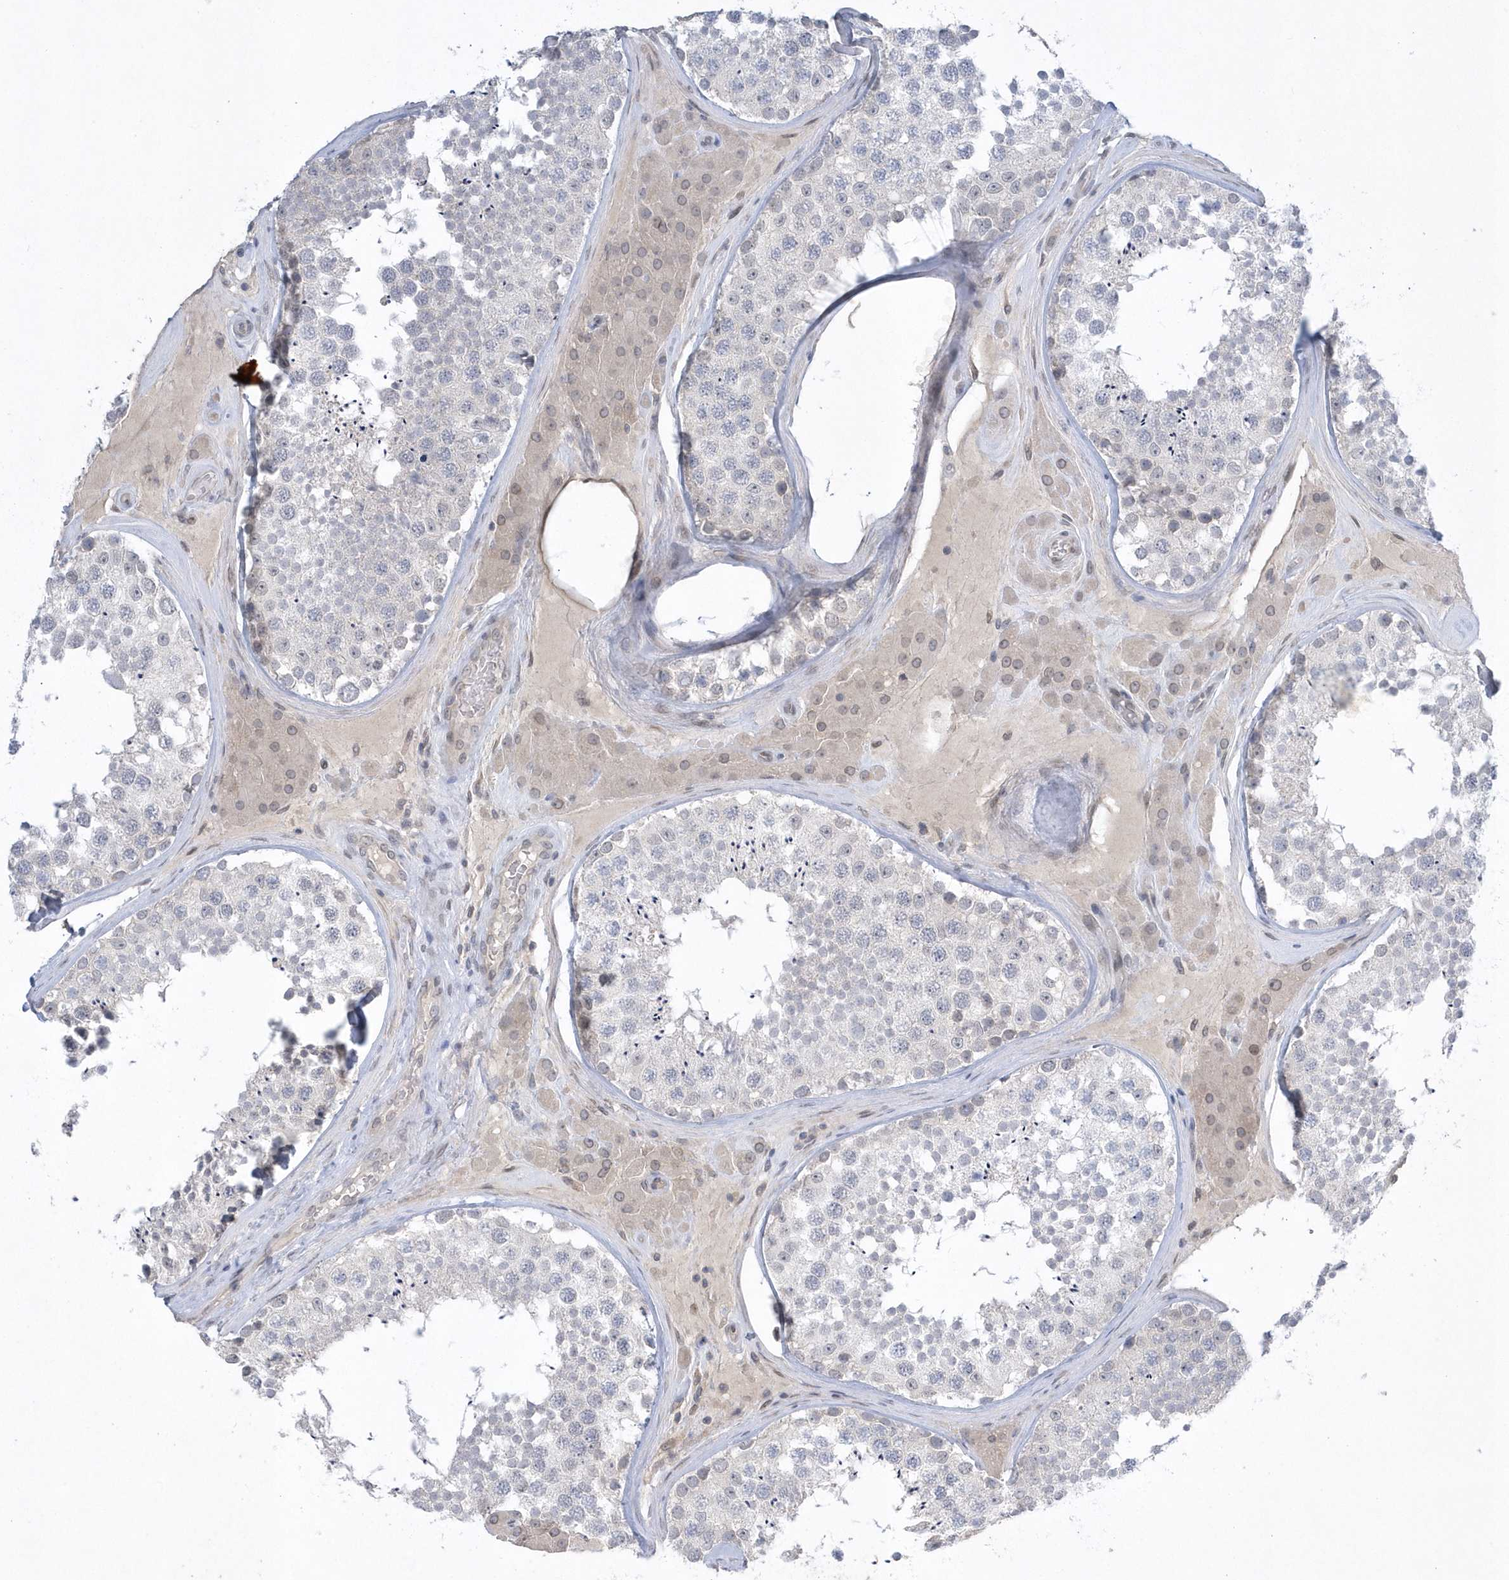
{"staining": {"intensity": "negative", "quantity": "none", "location": "none"}, "tissue": "testis", "cell_type": "Cells in seminiferous ducts", "image_type": "normal", "snomed": [{"axis": "morphology", "description": "Normal tissue, NOS"}, {"axis": "topography", "description": "Testis"}], "caption": "A photomicrograph of testis stained for a protein shows no brown staining in cells in seminiferous ducts. (Stains: DAB immunohistochemistry (IHC) with hematoxylin counter stain, Microscopy: brightfield microscopy at high magnification).", "gene": "ZC3H12D", "patient": {"sex": "male", "age": 46}}